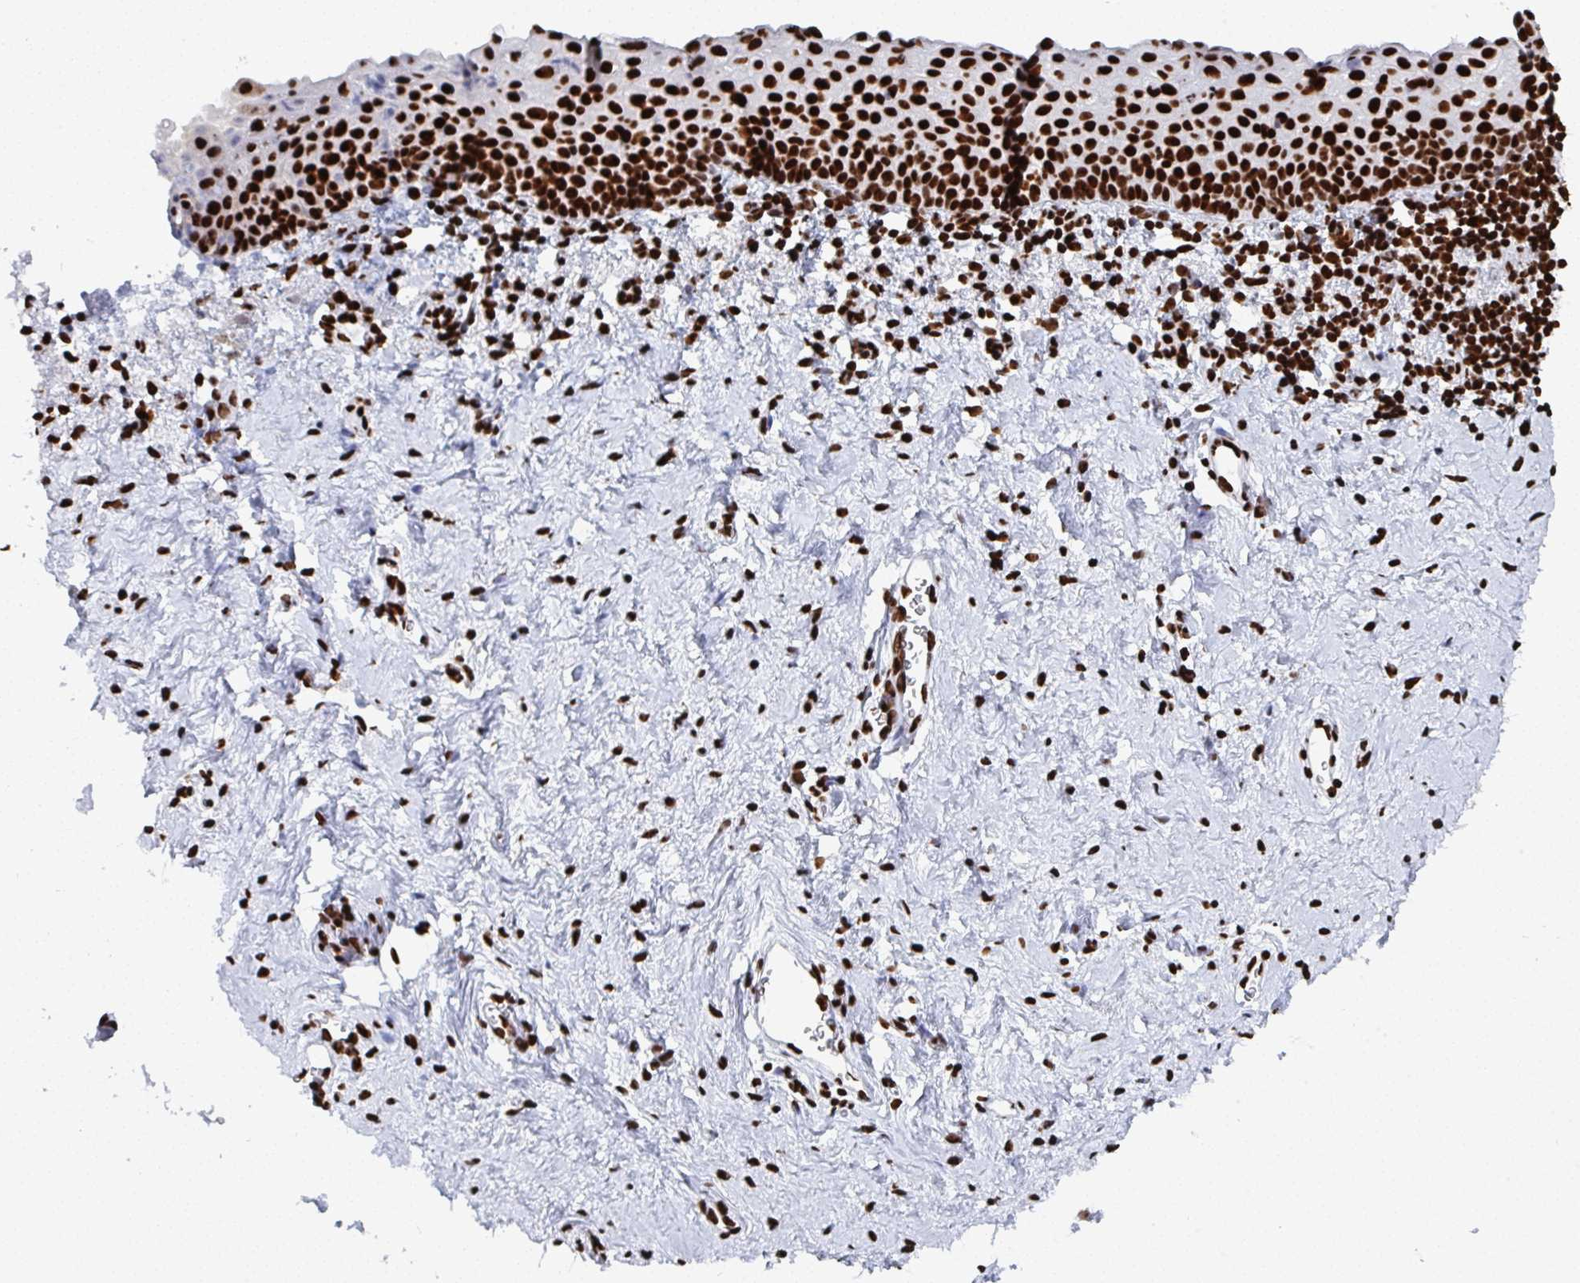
{"staining": {"intensity": "strong", "quantity": ">75%", "location": "nuclear"}, "tissue": "vagina", "cell_type": "Squamous epithelial cells", "image_type": "normal", "snomed": [{"axis": "morphology", "description": "Normal tissue, NOS"}, {"axis": "topography", "description": "Vagina"}], "caption": "Immunohistochemical staining of benign vagina demonstrates >75% levels of strong nuclear protein expression in approximately >75% of squamous epithelial cells.", "gene": "GAR1", "patient": {"sex": "female", "age": 61}}